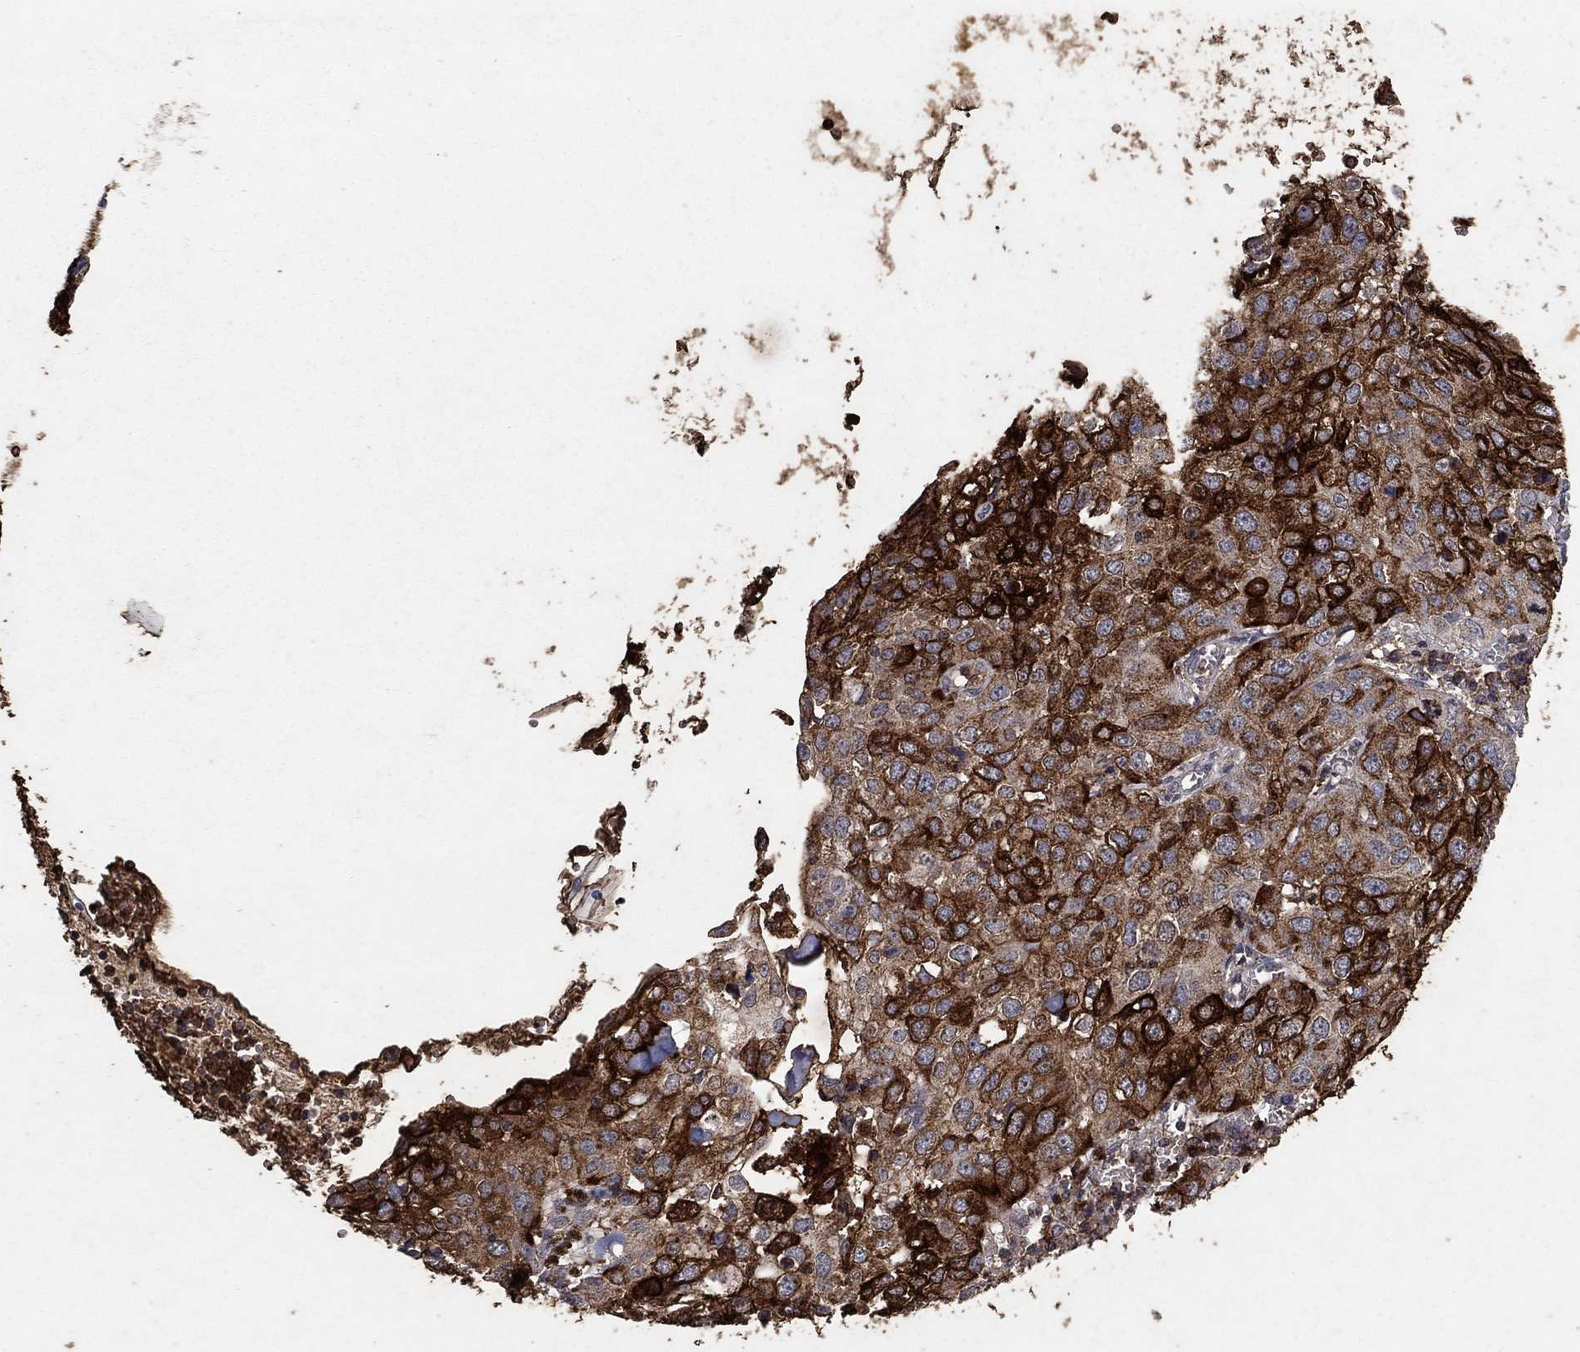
{"staining": {"intensity": "strong", "quantity": "25%-75%", "location": "cytoplasmic/membranous,nuclear"}, "tissue": "cervical cancer", "cell_type": "Tumor cells", "image_type": "cancer", "snomed": [{"axis": "morphology", "description": "Squamous cell carcinoma, NOS"}, {"axis": "topography", "description": "Cervix"}], "caption": "DAB (3,3'-diaminobenzidine) immunohistochemical staining of human cervical squamous cell carcinoma reveals strong cytoplasmic/membranous and nuclear protein expression in approximately 25%-75% of tumor cells.", "gene": "CD24", "patient": {"sex": "female", "age": 24}}